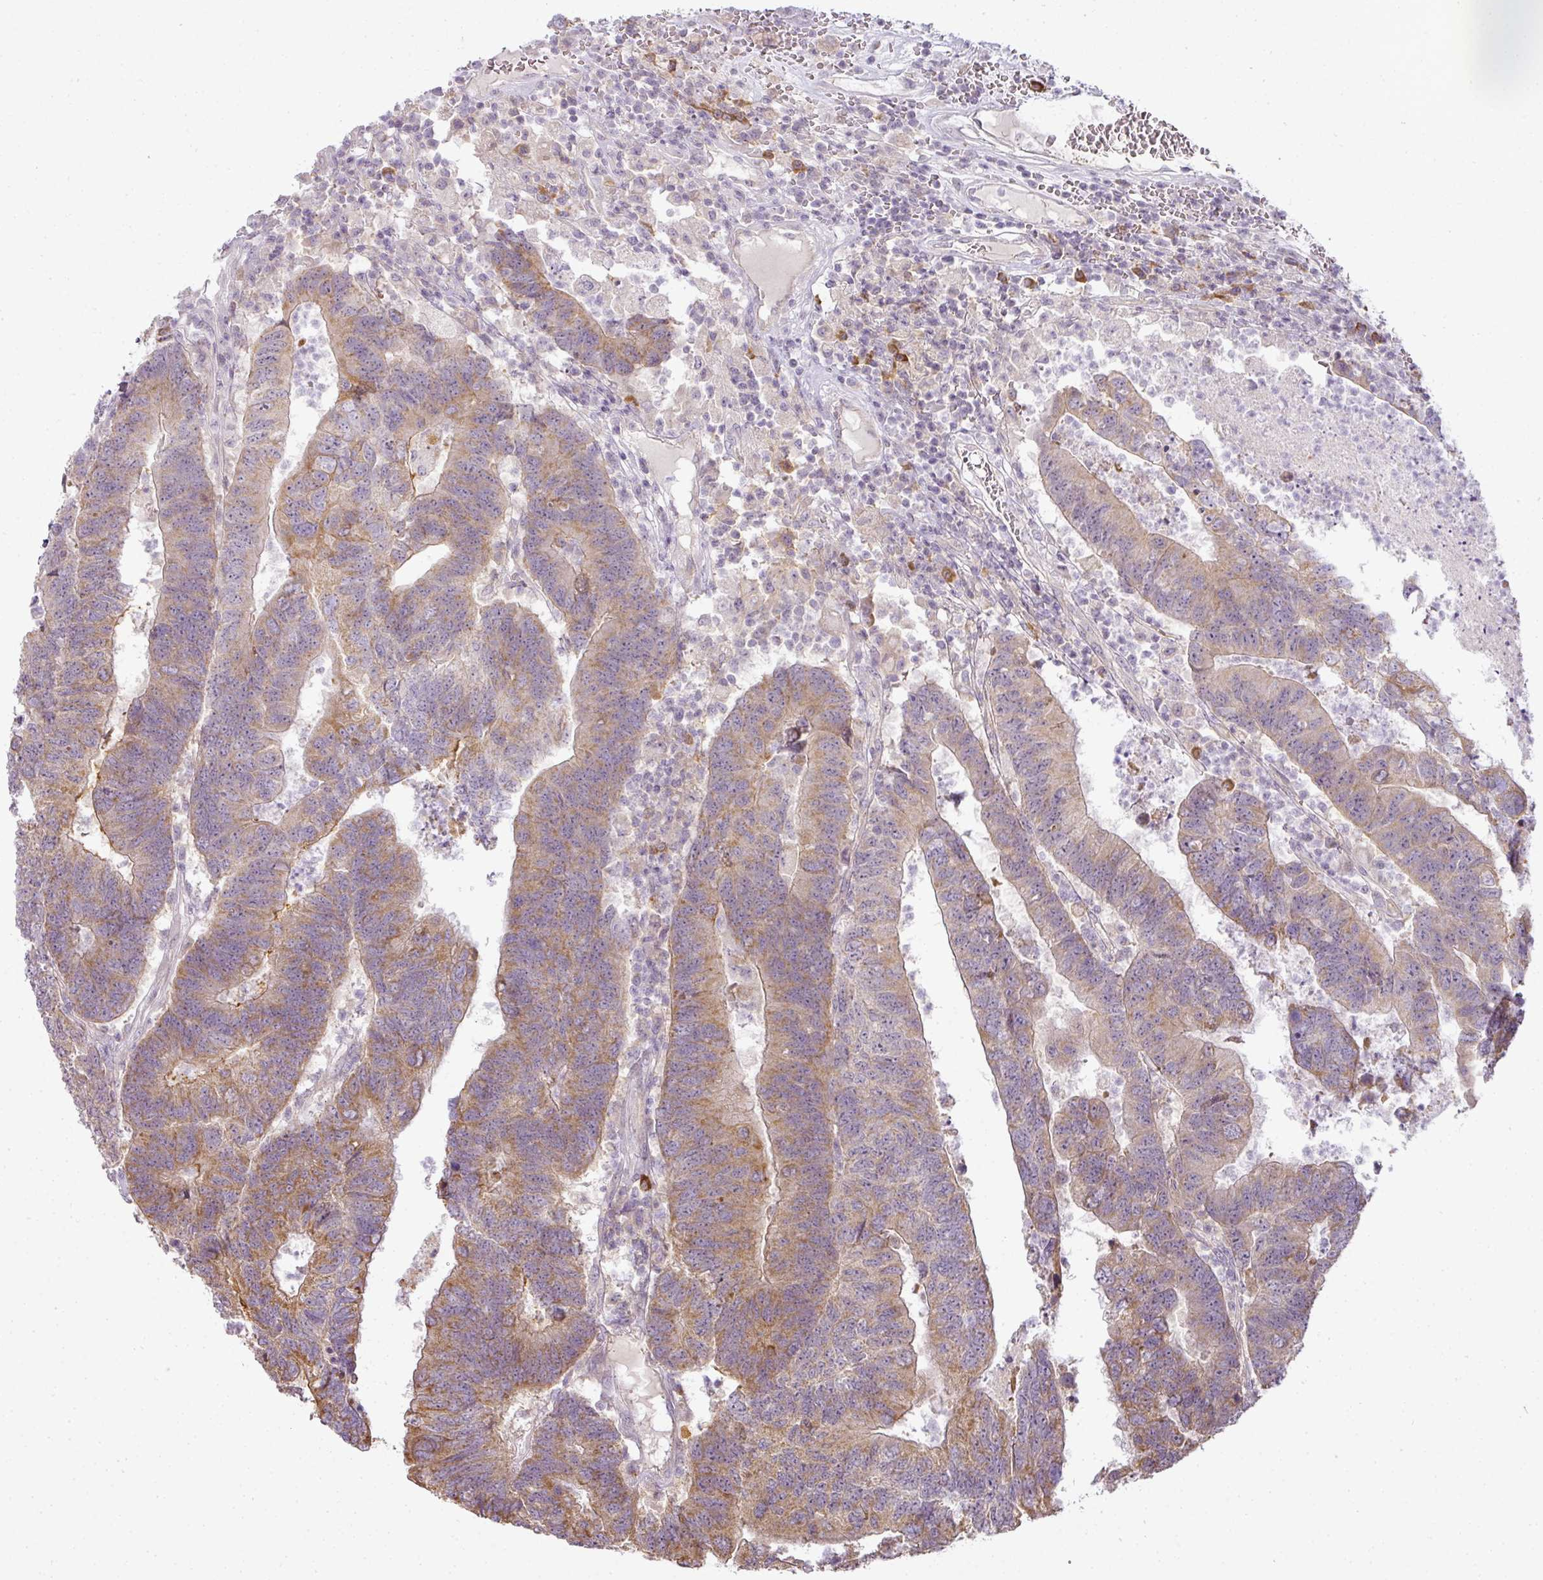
{"staining": {"intensity": "moderate", "quantity": ">75%", "location": "cytoplasmic/membranous"}, "tissue": "colorectal cancer", "cell_type": "Tumor cells", "image_type": "cancer", "snomed": [{"axis": "morphology", "description": "Adenocarcinoma, NOS"}, {"axis": "topography", "description": "Colon"}], "caption": "IHC image of human colorectal cancer stained for a protein (brown), which shows medium levels of moderate cytoplasmic/membranous positivity in about >75% of tumor cells.", "gene": "LY75", "patient": {"sex": "female", "age": 48}}